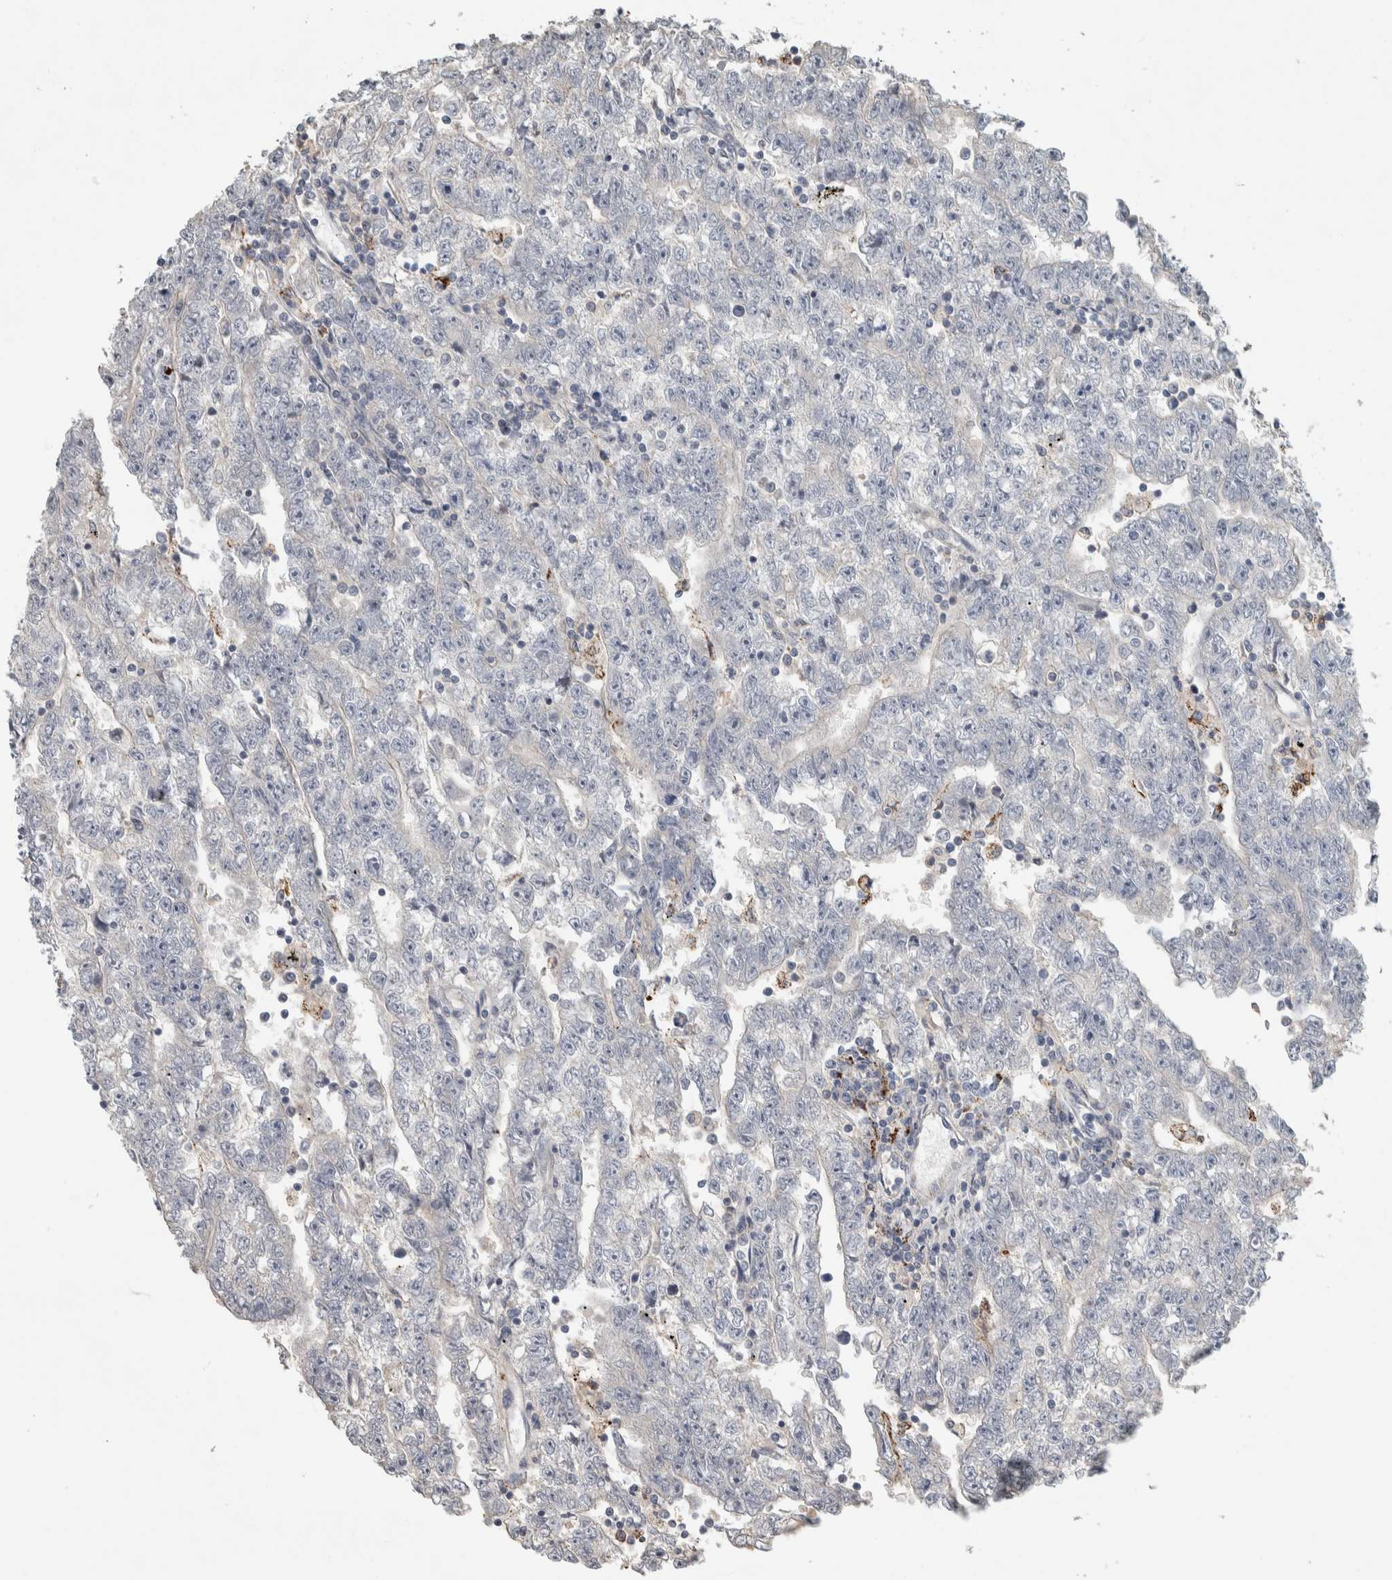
{"staining": {"intensity": "negative", "quantity": "none", "location": "none"}, "tissue": "testis cancer", "cell_type": "Tumor cells", "image_type": "cancer", "snomed": [{"axis": "morphology", "description": "Carcinoma, Embryonal, NOS"}, {"axis": "topography", "description": "Testis"}], "caption": "Immunohistochemistry (IHC) of human embryonal carcinoma (testis) demonstrates no expression in tumor cells. Brightfield microscopy of immunohistochemistry stained with DAB (3,3'-diaminobenzidine) (brown) and hematoxylin (blue), captured at high magnification.", "gene": "FAM78A", "patient": {"sex": "male", "age": 25}}